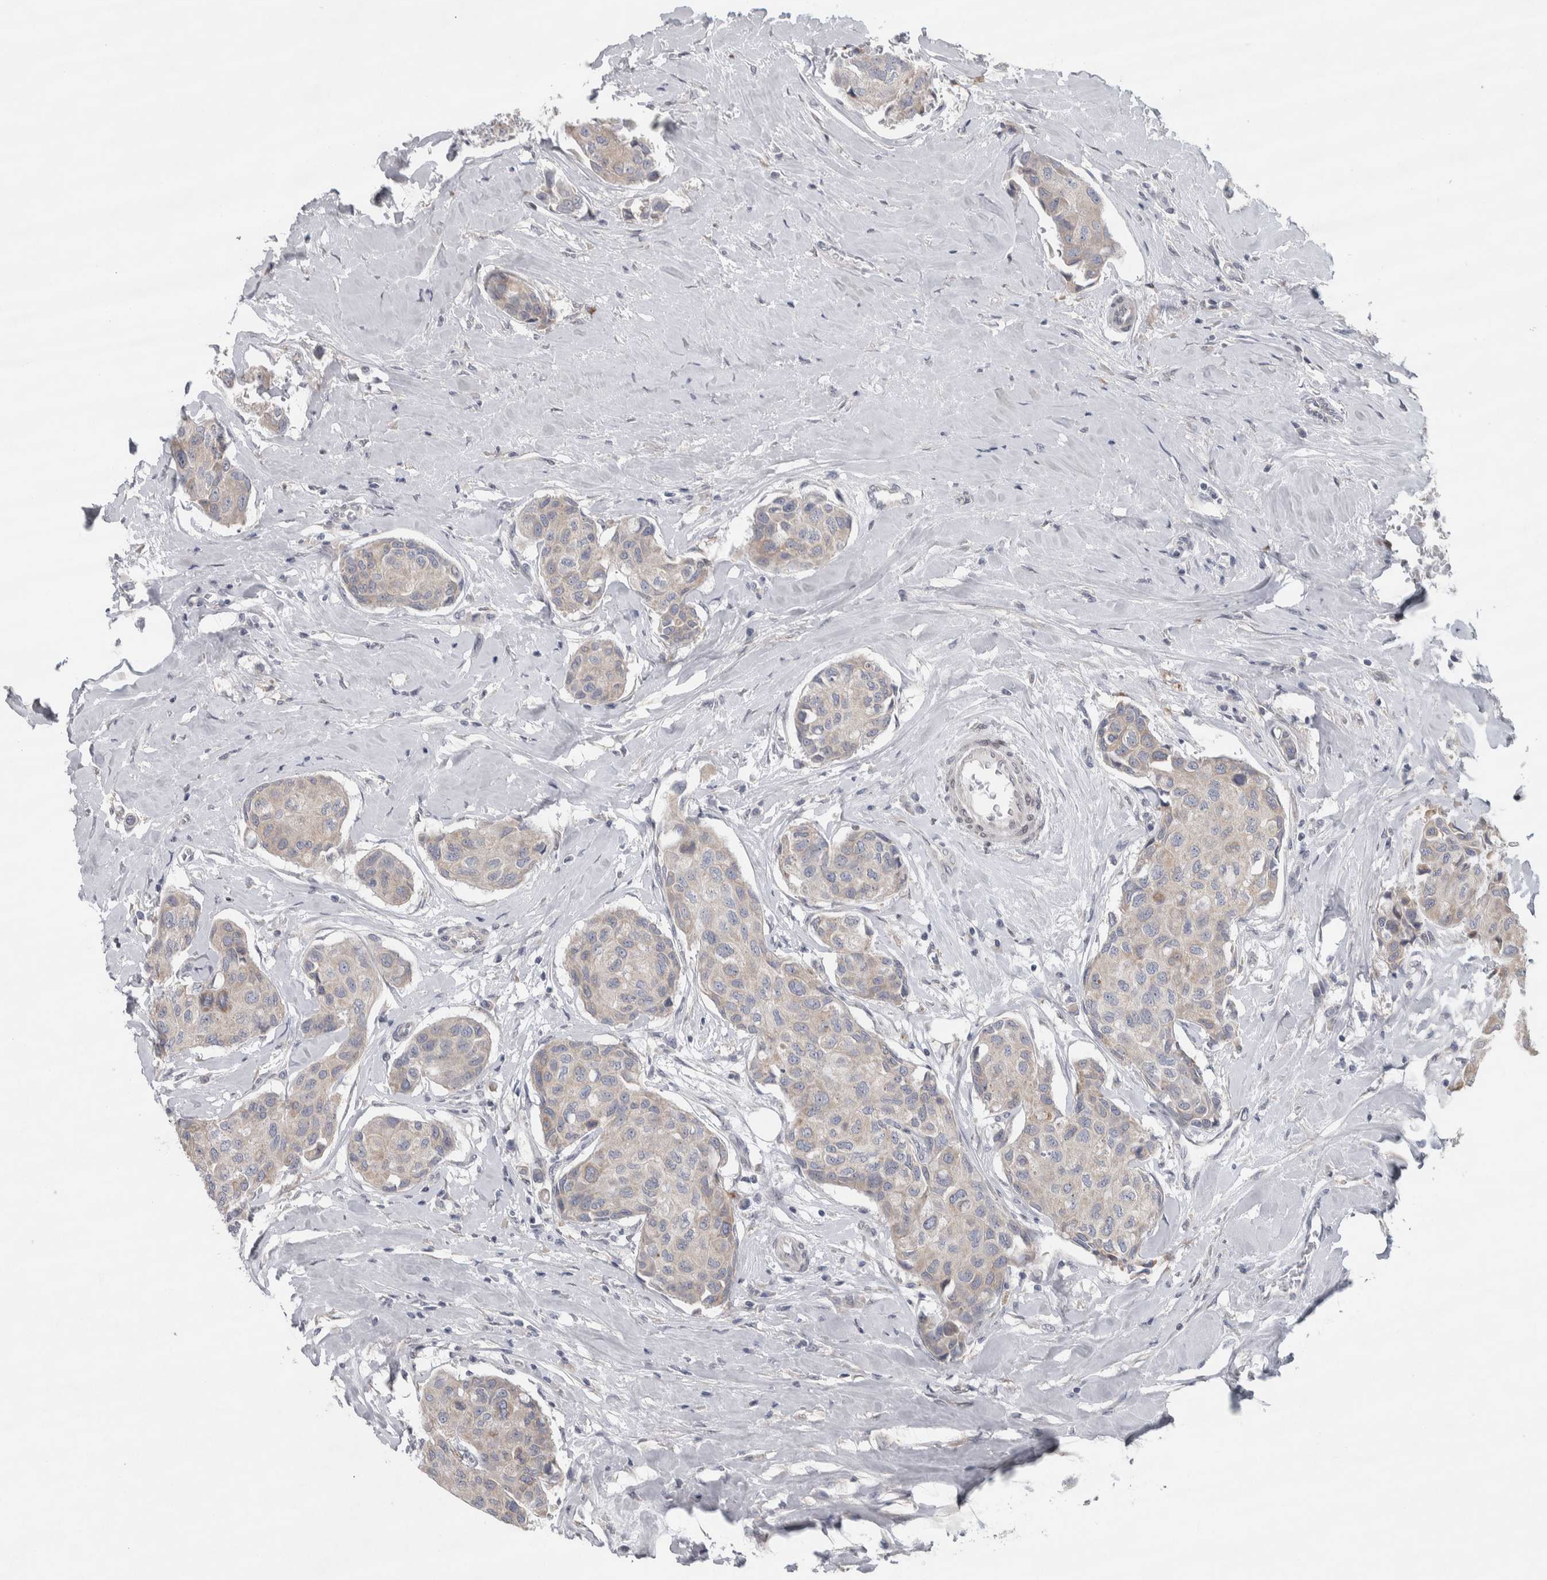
{"staining": {"intensity": "weak", "quantity": "25%-75%", "location": "cytoplasmic/membranous"}, "tissue": "breast cancer", "cell_type": "Tumor cells", "image_type": "cancer", "snomed": [{"axis": "morphology", "description": "Duct carcinoma"}, {"axis": "topography", "description": "Breast"}], "caption": "Brown immunohistochemical staining in breast cancer (intraductal carcinoma) shows weak cytoplasmic/membranous staining in about 25%-75% of tumor cells.", "gene": "SIGMAR1", "patient": {"sex": "female", "age": 80}}